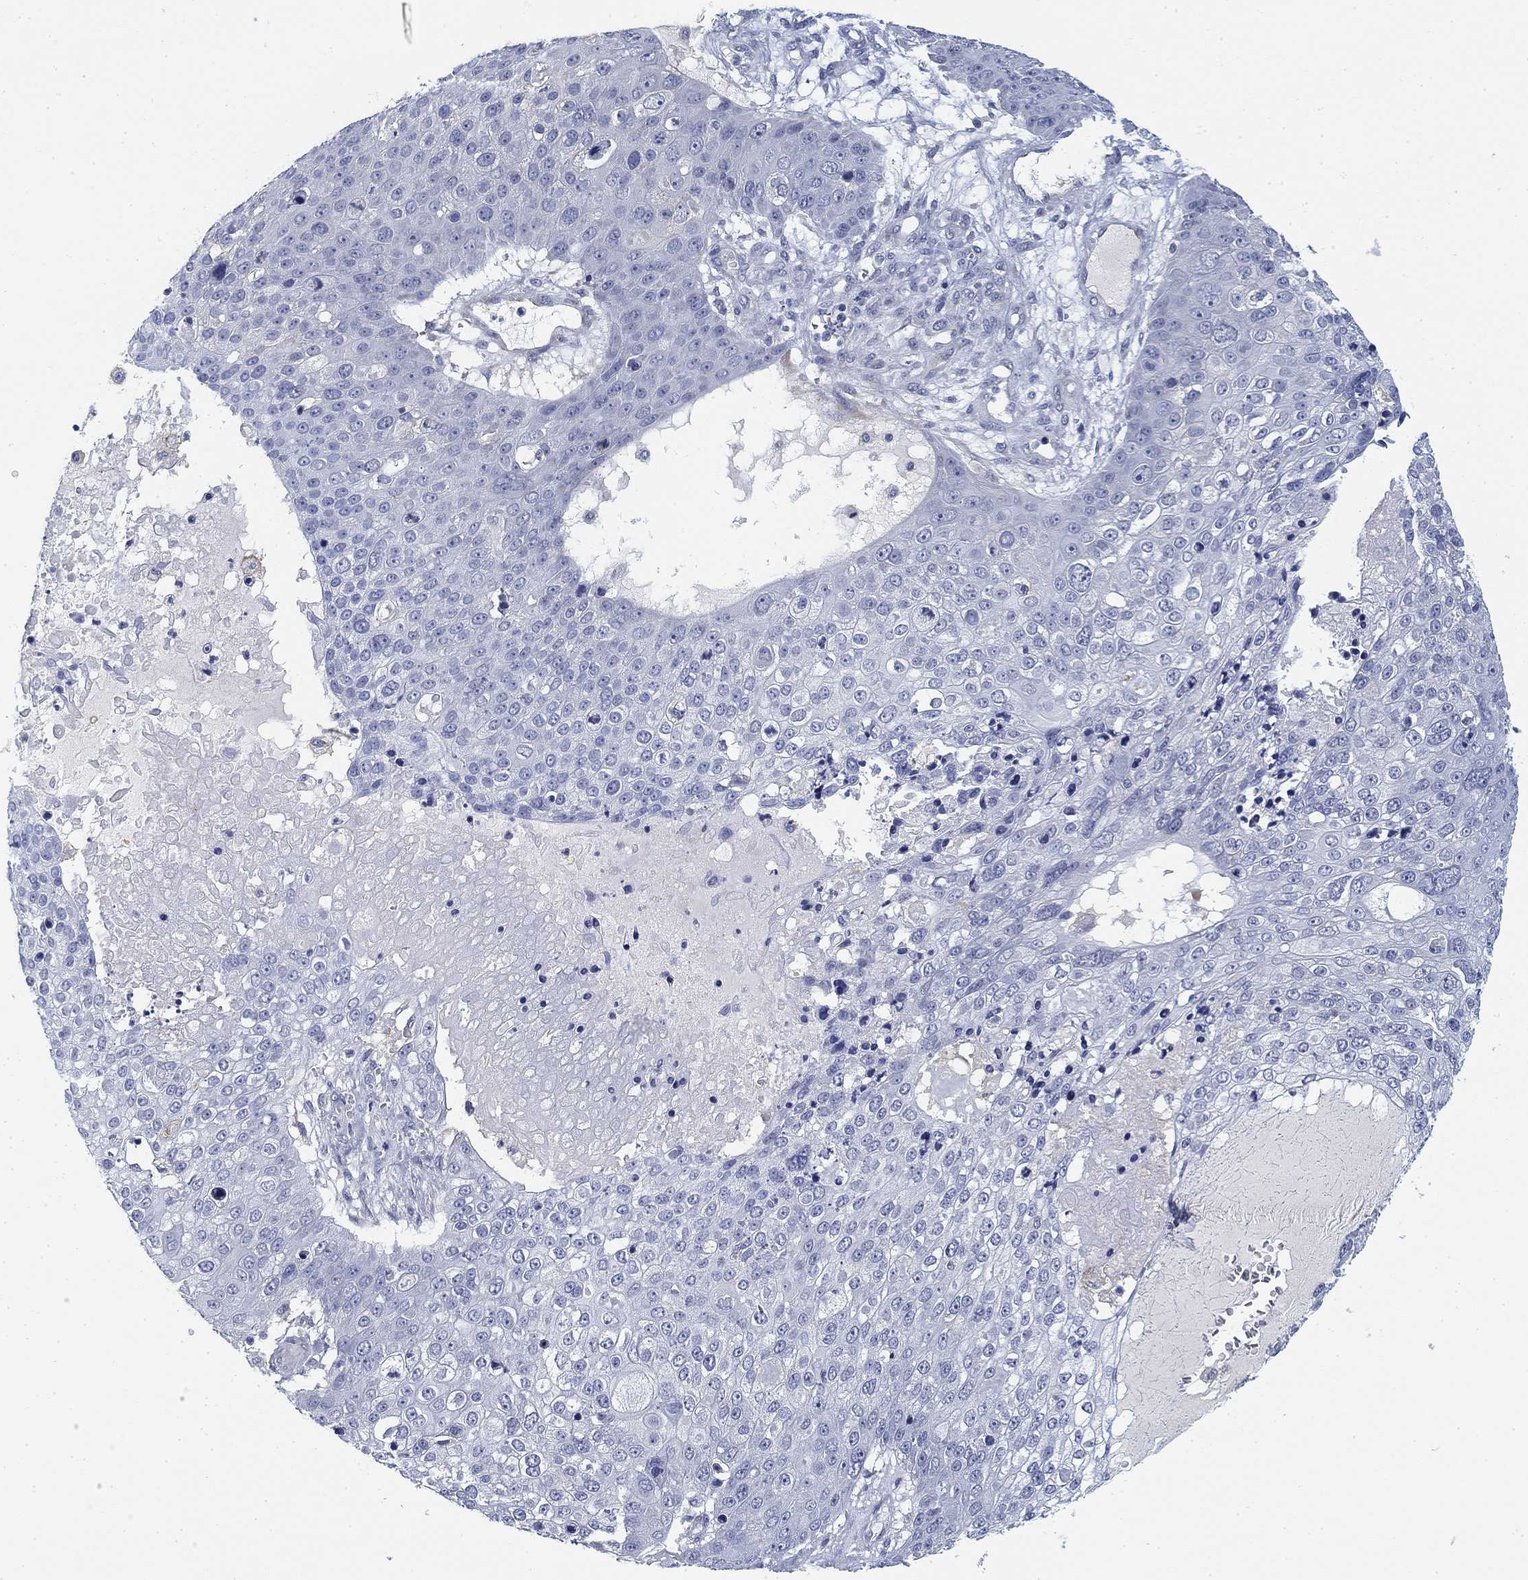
{"staining": {"intensity": "negative", "quantity": "none", "location": "none"}, "tissue": "skin cancer", "cell_type": "Tumor cells", "image_type": "cancer", "snomed": [{"axis": "morphology", "description": "Squamous cell carcinoma, NOS"}, {"axis": "topography", "description": "Skin"}], "caption": "High power microscopy photomicrograph of an IHC micrograph of skin cancer (squamous cell carcinoma), revealing no significant expression in tumor cells.", "gene": "SLC2A5", "patient": {"sex": "male", "age": 71}}